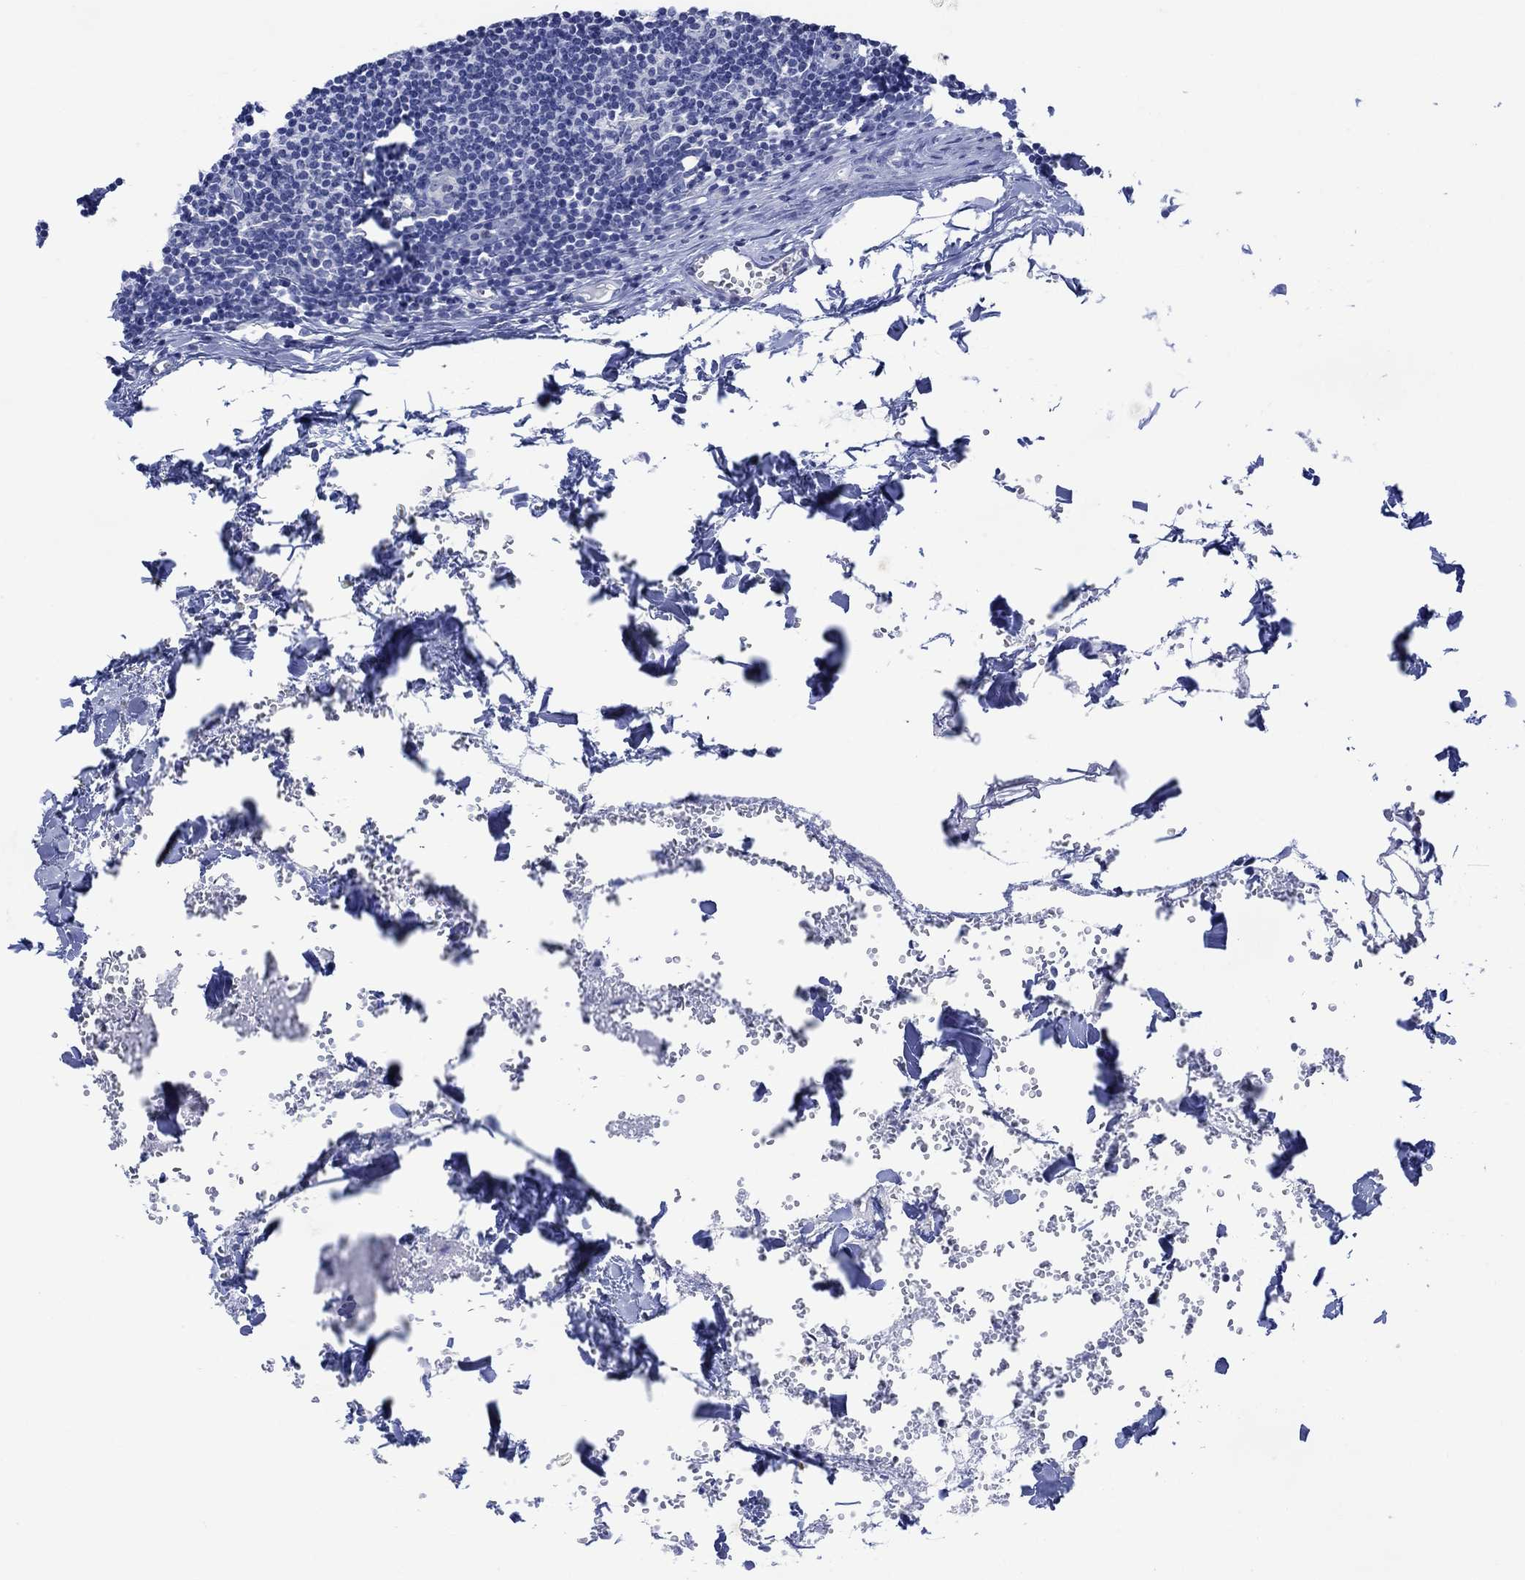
{"staining": {"intensity": "negative", "quantity": "none", "location": "none"}, "tissue": "lymph node", "cell_type": "Germinal center cells", "image_type": "normal", "snomed": [{"axis": "morphology", "description": "Normal tissue, NOS"}, {"axis": "topography", "description": "Lymph node"}], "caption": "Immunohistochemistry (IHC) histopathology image of unremarkable lymph node: lymph node stained with DAB (3,3'-diaminobenzidine) shows no significant protein staining in germinal center cells.", "gene": "FBP2", "patient": {"sex": "male", "age": 59}}